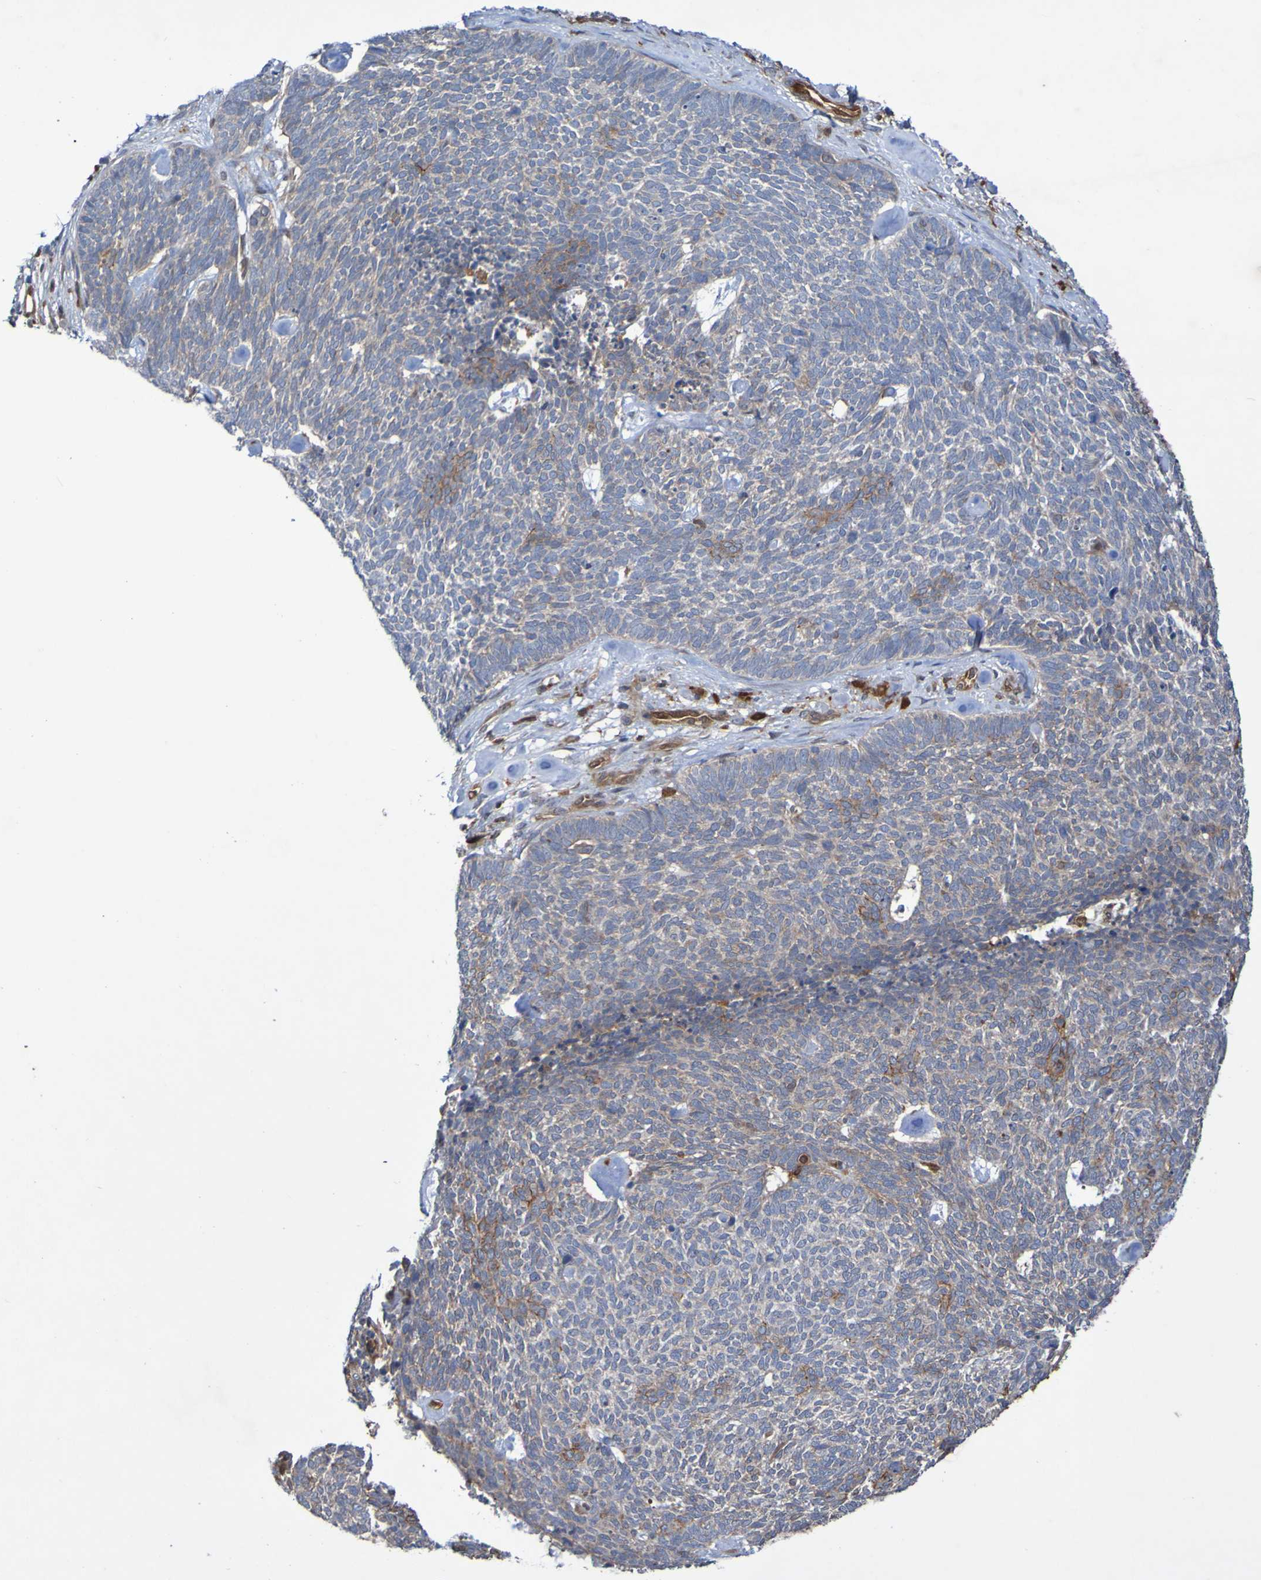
{"staining": {"intensity": "weak", "quantity": ">75%", "location": "cytoplasmic/membranous"}, "tissue": "skin cancer", "cell_type": "Tumor cells", "image_type": "cancer", "snomed": [{"axis": "morphology", "description": "Basal cell carcinoma"}, {"axis": "topography", "description": "Skin"}], "caption": "IHC photomicrograph of skin basal cell carcinoma stained for a protein (brown), which reveals low levels of weak cytoplasmic/membranous expression in about >75% of tumor cells.", "gene": "SERPINB6", "patient": {"sex": "female", "age": 84}}